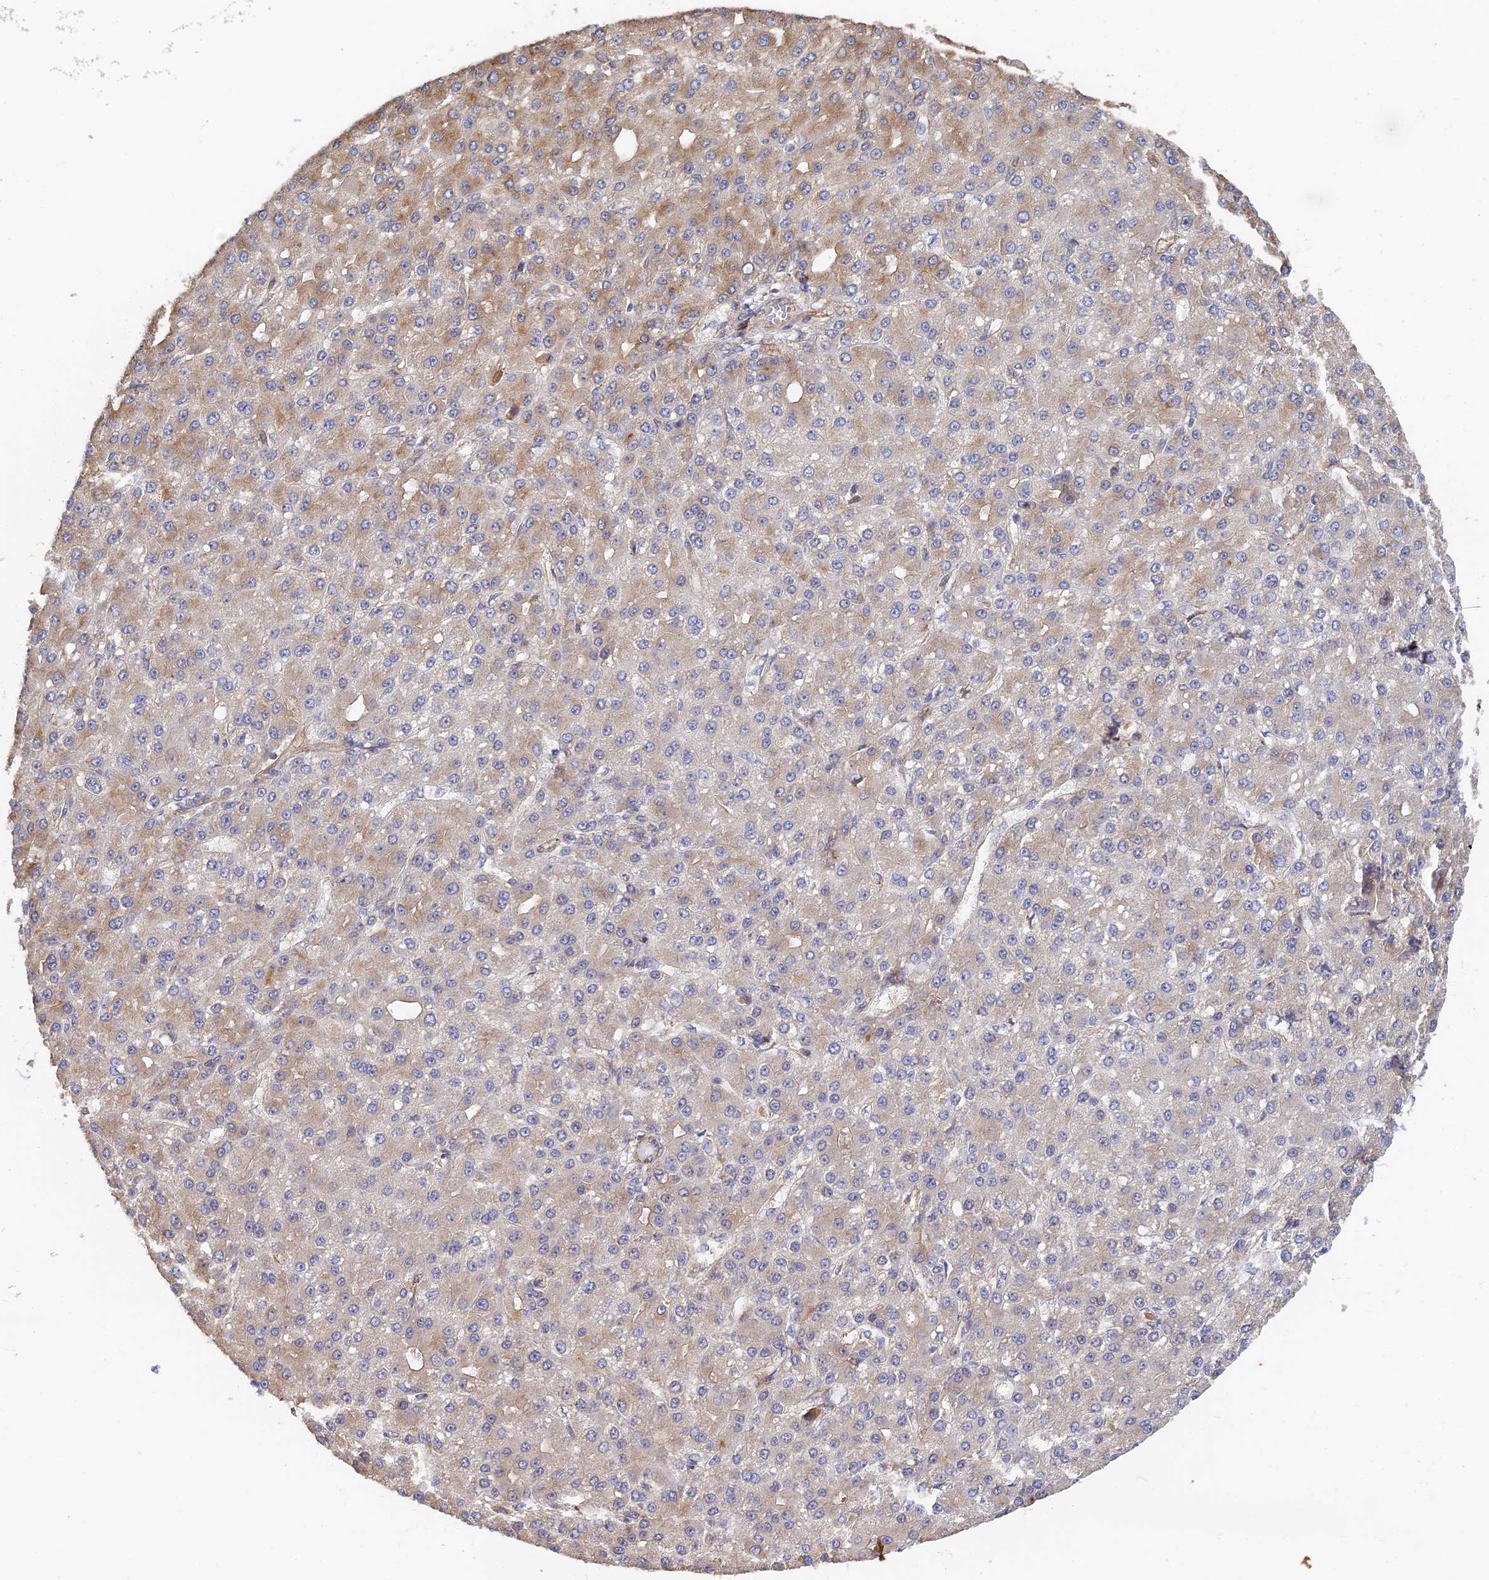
{"staining": {"intensity": "weak", "quantity": "25%-75%", "location": "cytoplasmic/membranous"}, "tissue": "liver cancer", "cell_type": "Tumor cells", "image_type": "cancer", "snomed": [{"axis": "morphology", "description": "Carcinoma, Hepatocellular, NOS"}, {"axis": "topography", "description": "Liver"}], "caption": "The immunohistochemical stain highlights weak cytoplasmic/membranous staining in tumor cells of liver cancer tissue.", "gene": "WBP11", "patient": {"sex": "male", "age": 67}}